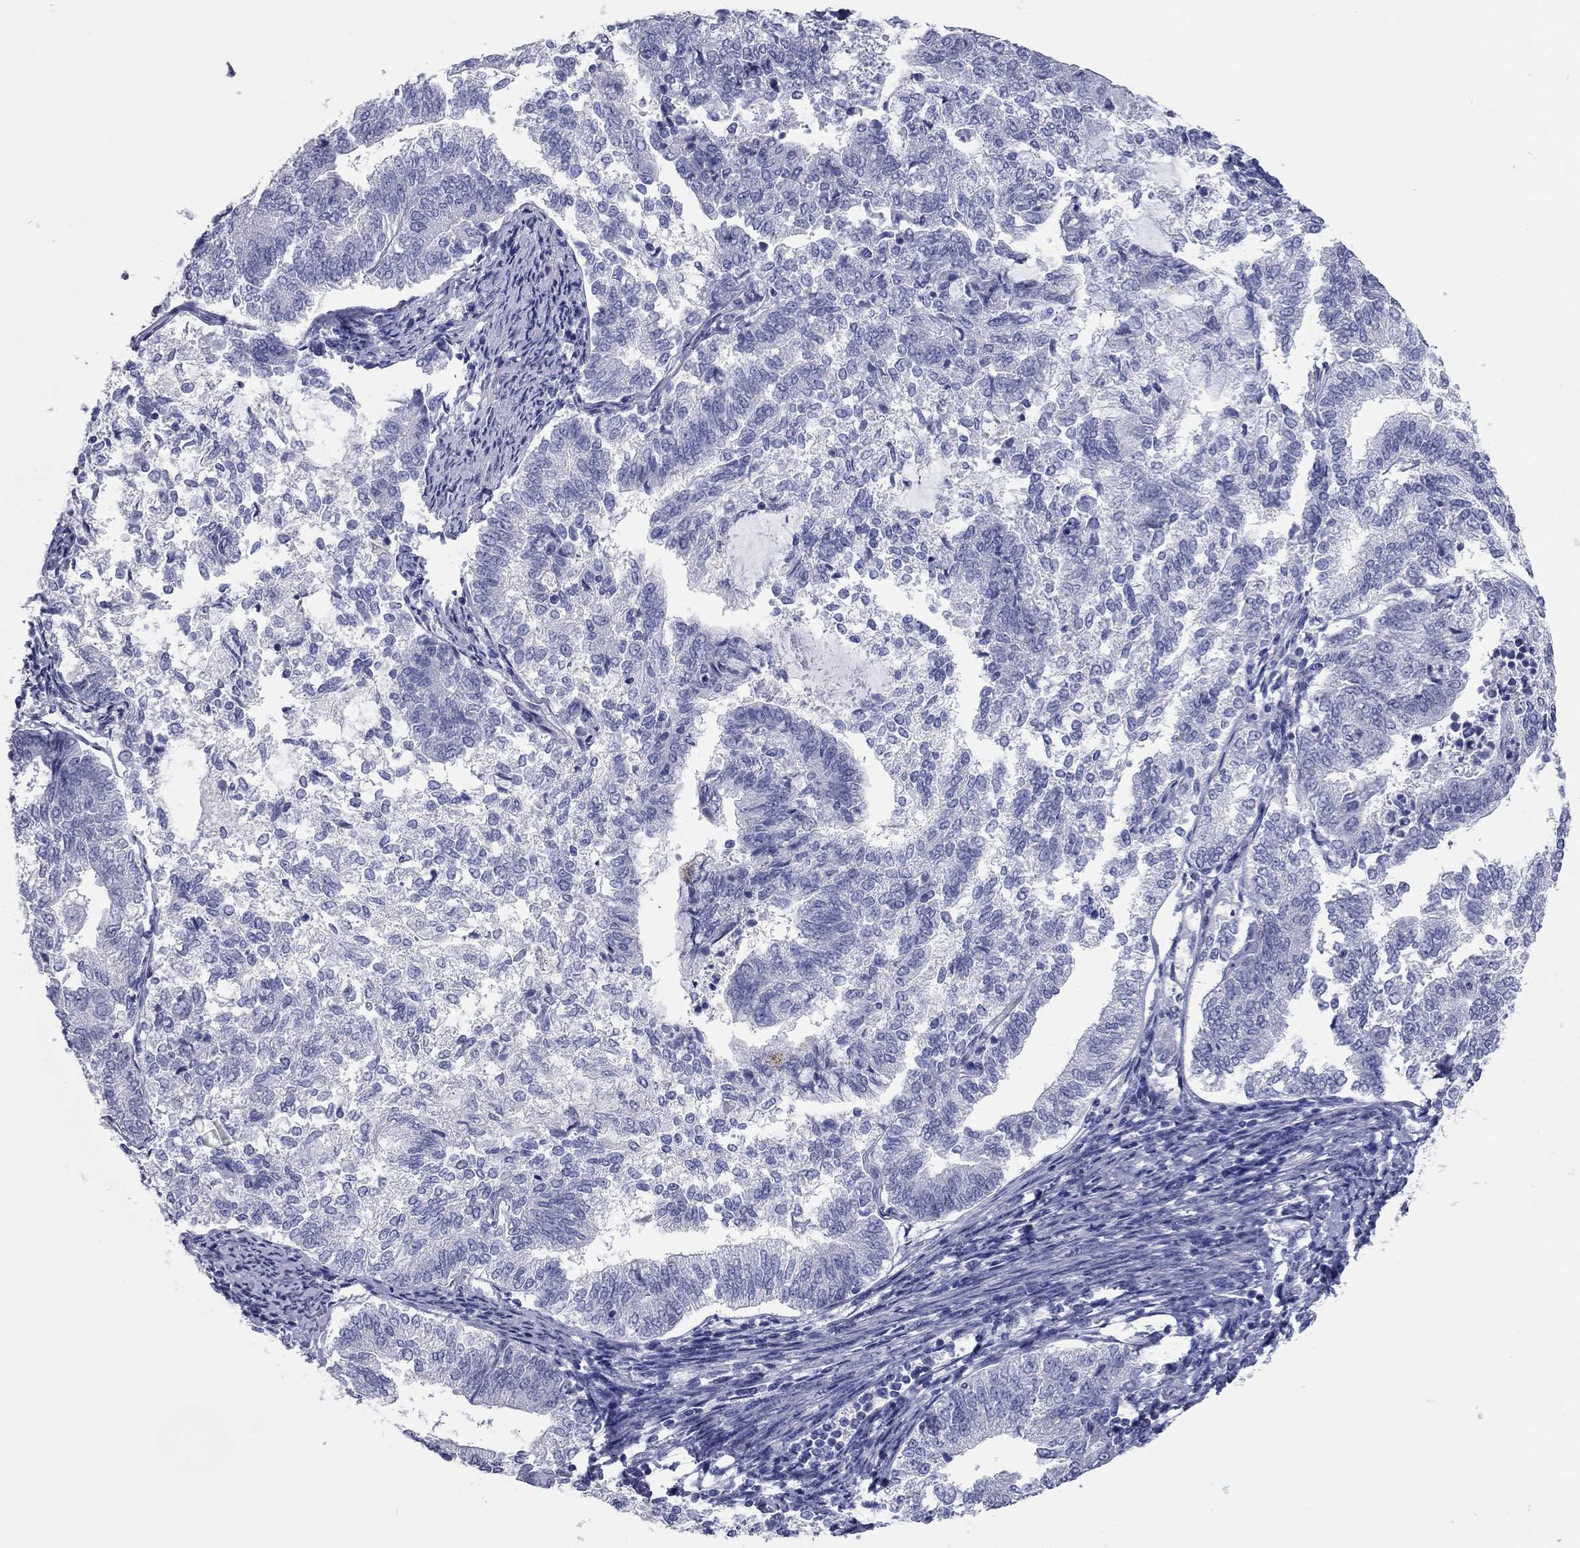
{"staining": {"intensity": "negative", "quantity": "none", "location": "none"}, "tissue": "endometrial cancer", "cell_type": "Tumor cells", "image_type": "cancer", "snomed": [{"axis": "morphology", "description": "Adenocarcinoma, NOS"}, {"axis": "topography", "description": "Endometrium"}], "caption": "Endometrial cancer was stained to show a protein in brown. There is no significant staining in tumor cells. Nuclei are stained in blue.", "gene": "TMEM221", "patient": {"sex": "female", "age": 65}}